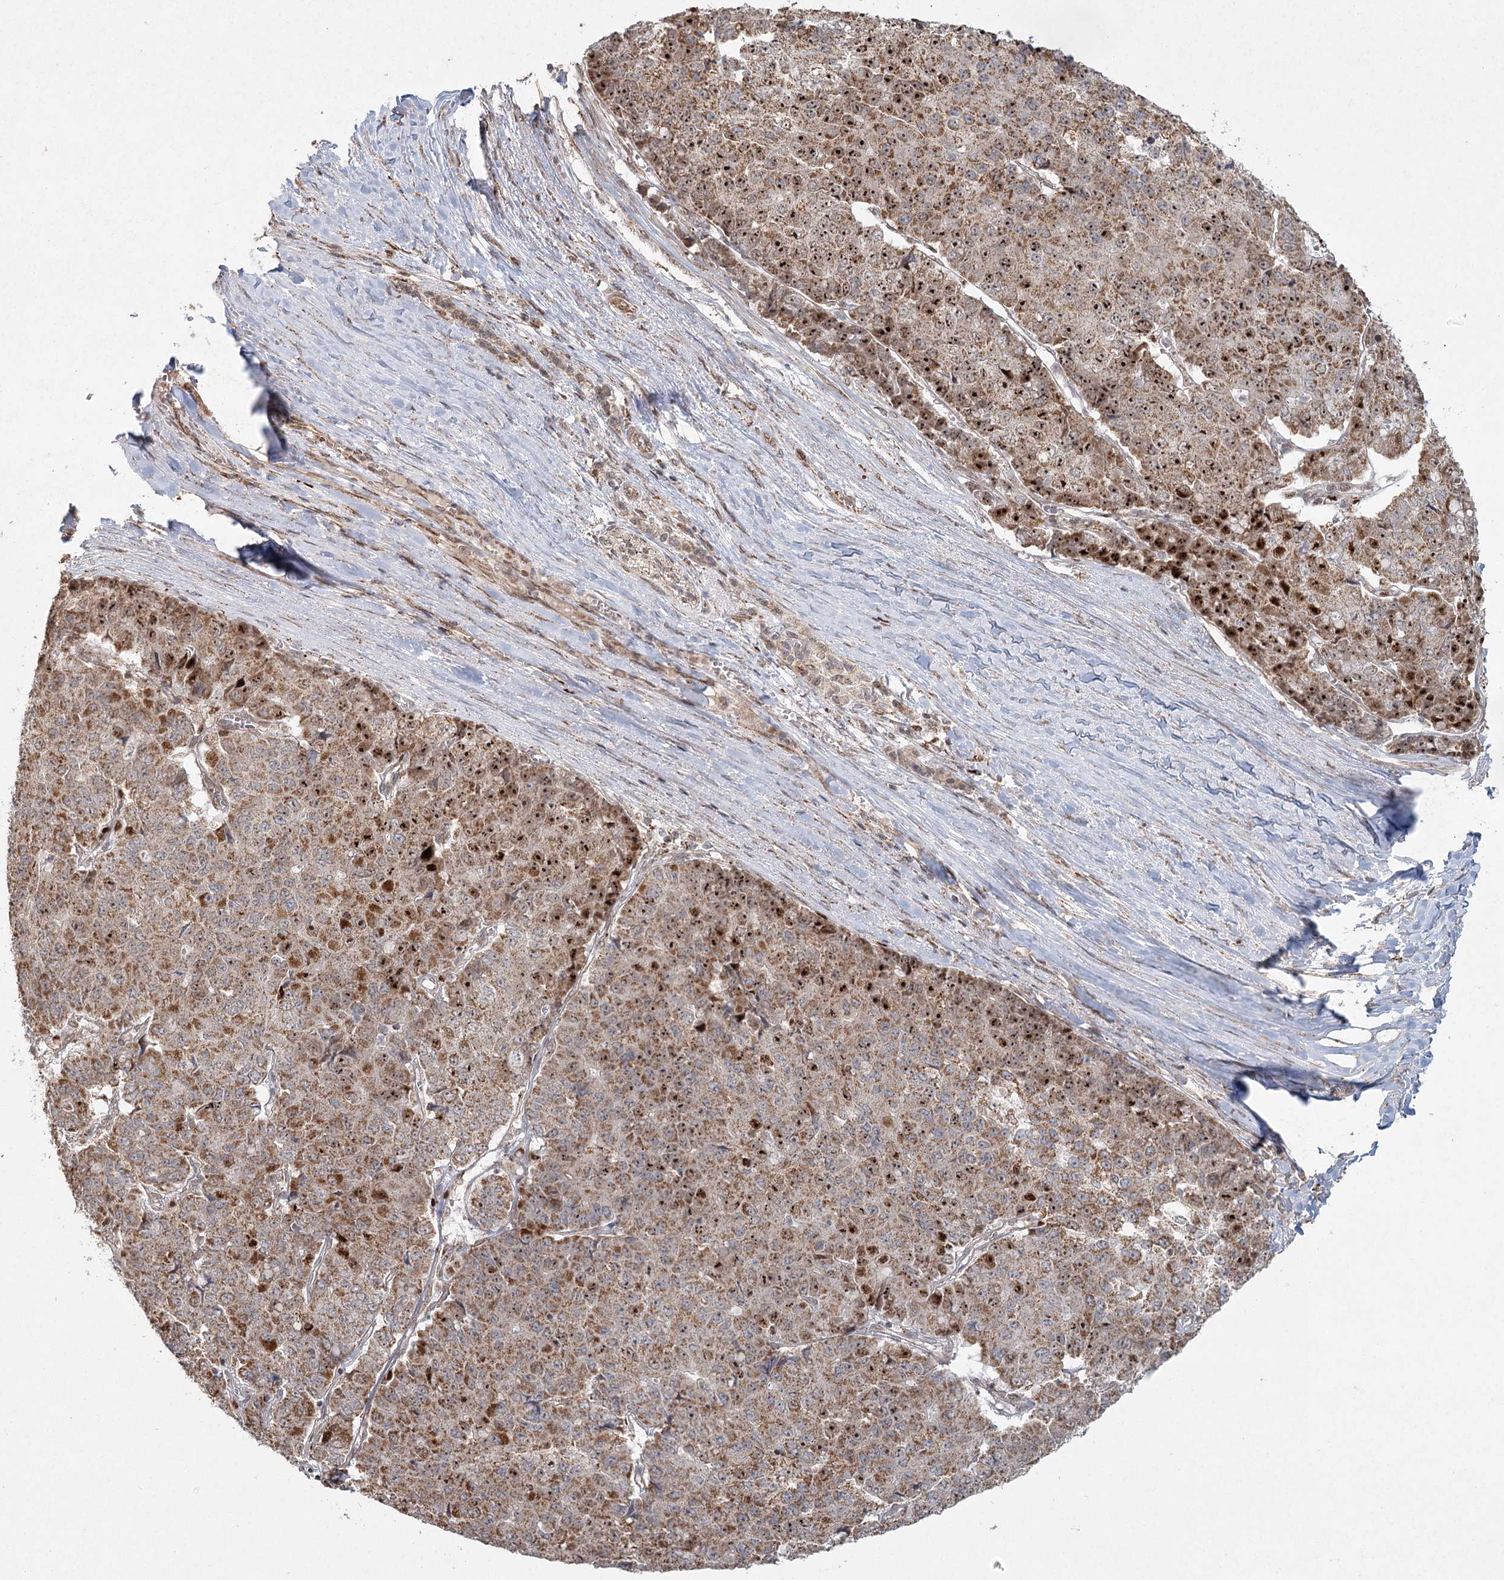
{"staining": {"intensity": "moderate", "quantity": ">75%", "location": "cytoplasmic/membranous,nuclear"}, "tissue": "pancreatic cancer", "cell_type": "Tumor cells", "image_type": "cancer", "snomed": [{"axis": "morphology", "description": "Adenocarcinoma, NOS"}, {"axis": "topography", "description": "Pancreas"}], "caption": "A brown stain labels moderate cytoplasmic/membranous and nuclear staining of a protein in pancreatic cancer tumor cells.", "gene": "LACTB", "patient": {"sex": "male", "age": 50}}